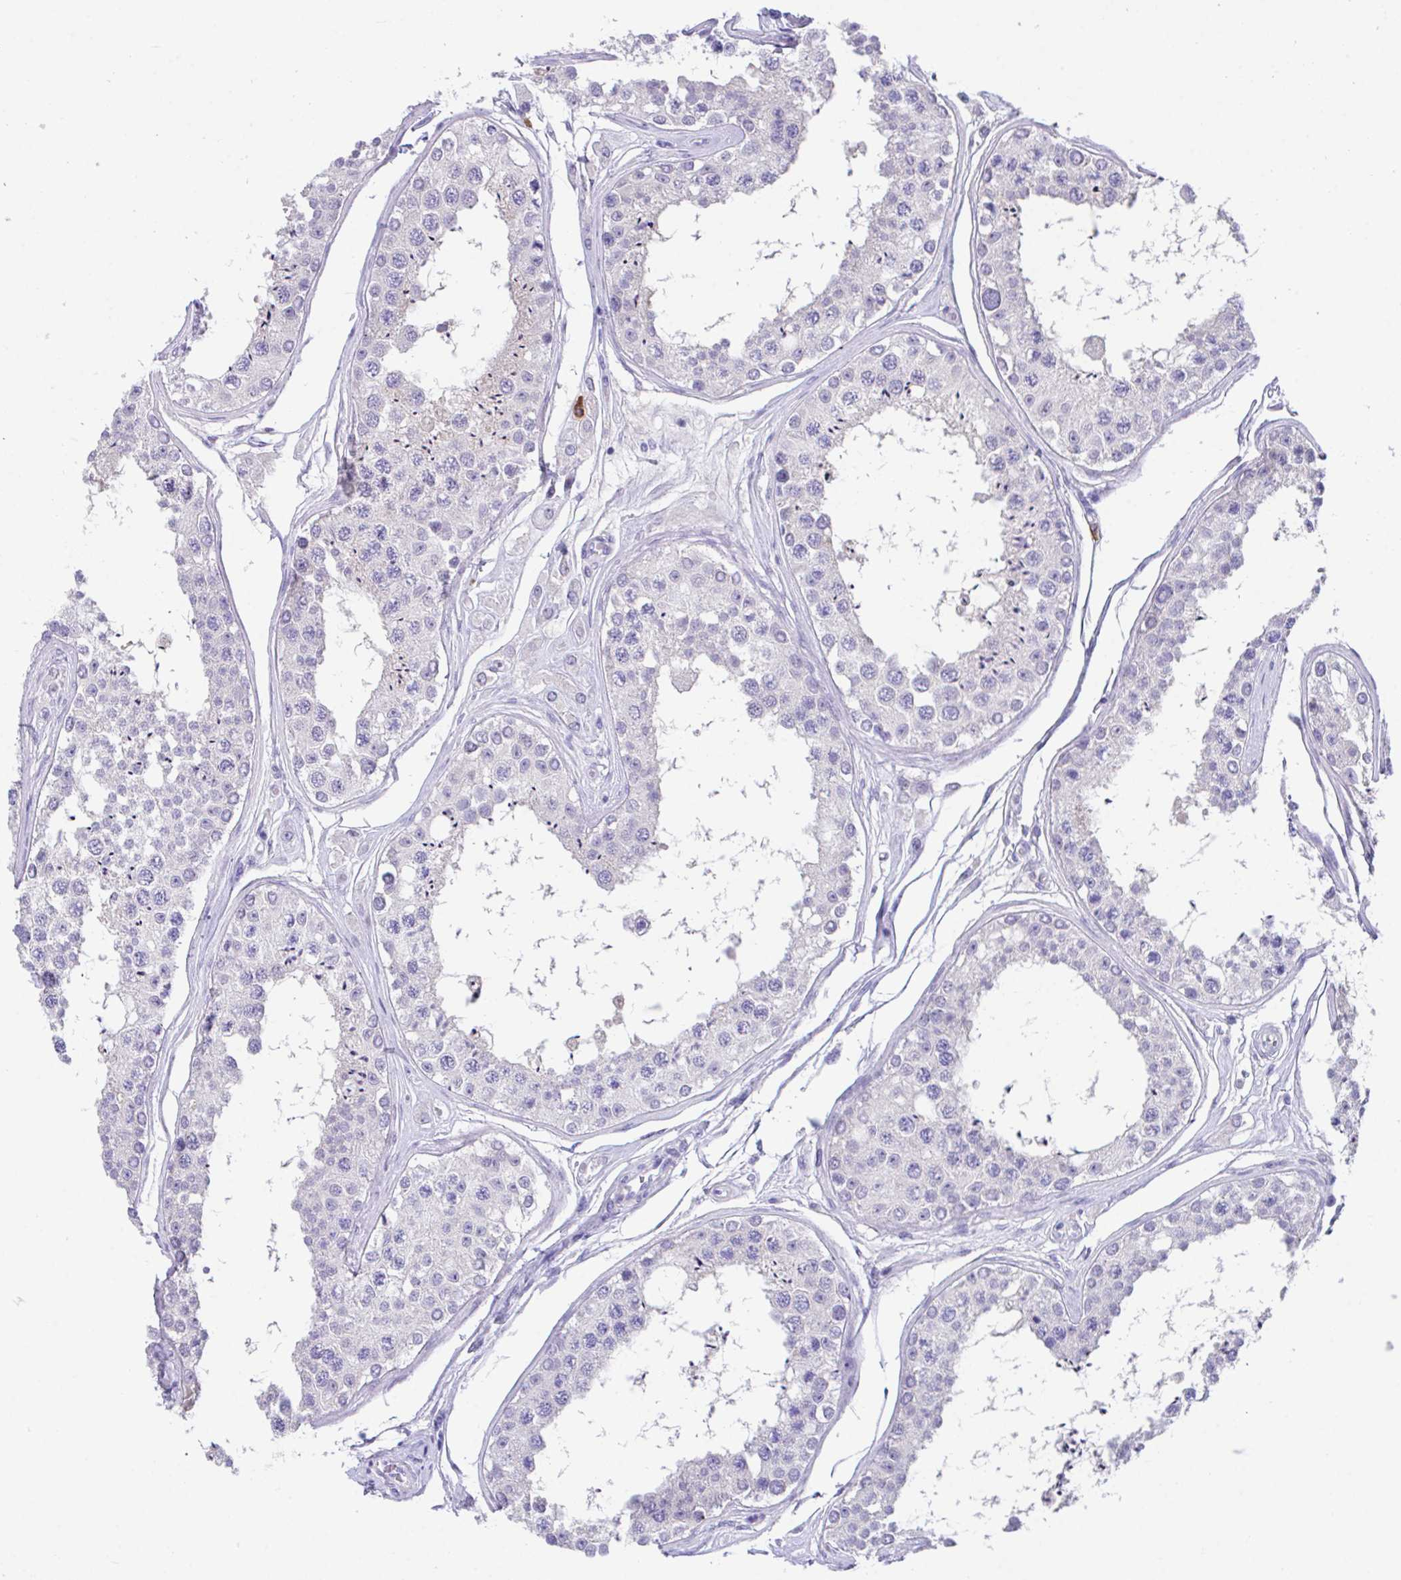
{"staining": {"intensity": "negative", "quantity": "none", "location": "none"}, "tissue": "testis", "cell_type": "Cells in seminiferous ducts", "image_type": "normal", "snomed": [{"axis": "morphology", "description": "Normal tissue, NOS"}, {"axis": "topography", "description": "Testis"}], "caption": "High power microscopy histopathology image of an immunohistochemistry micrograph of benign testis, revealing no significant positivity in cells in seminiferous ducts. (Immunohistochemistry (ihc), brightfield microscopy, high magnification).", "gene": "HACD4", "patient": {"sex": "male", "age": 25}}